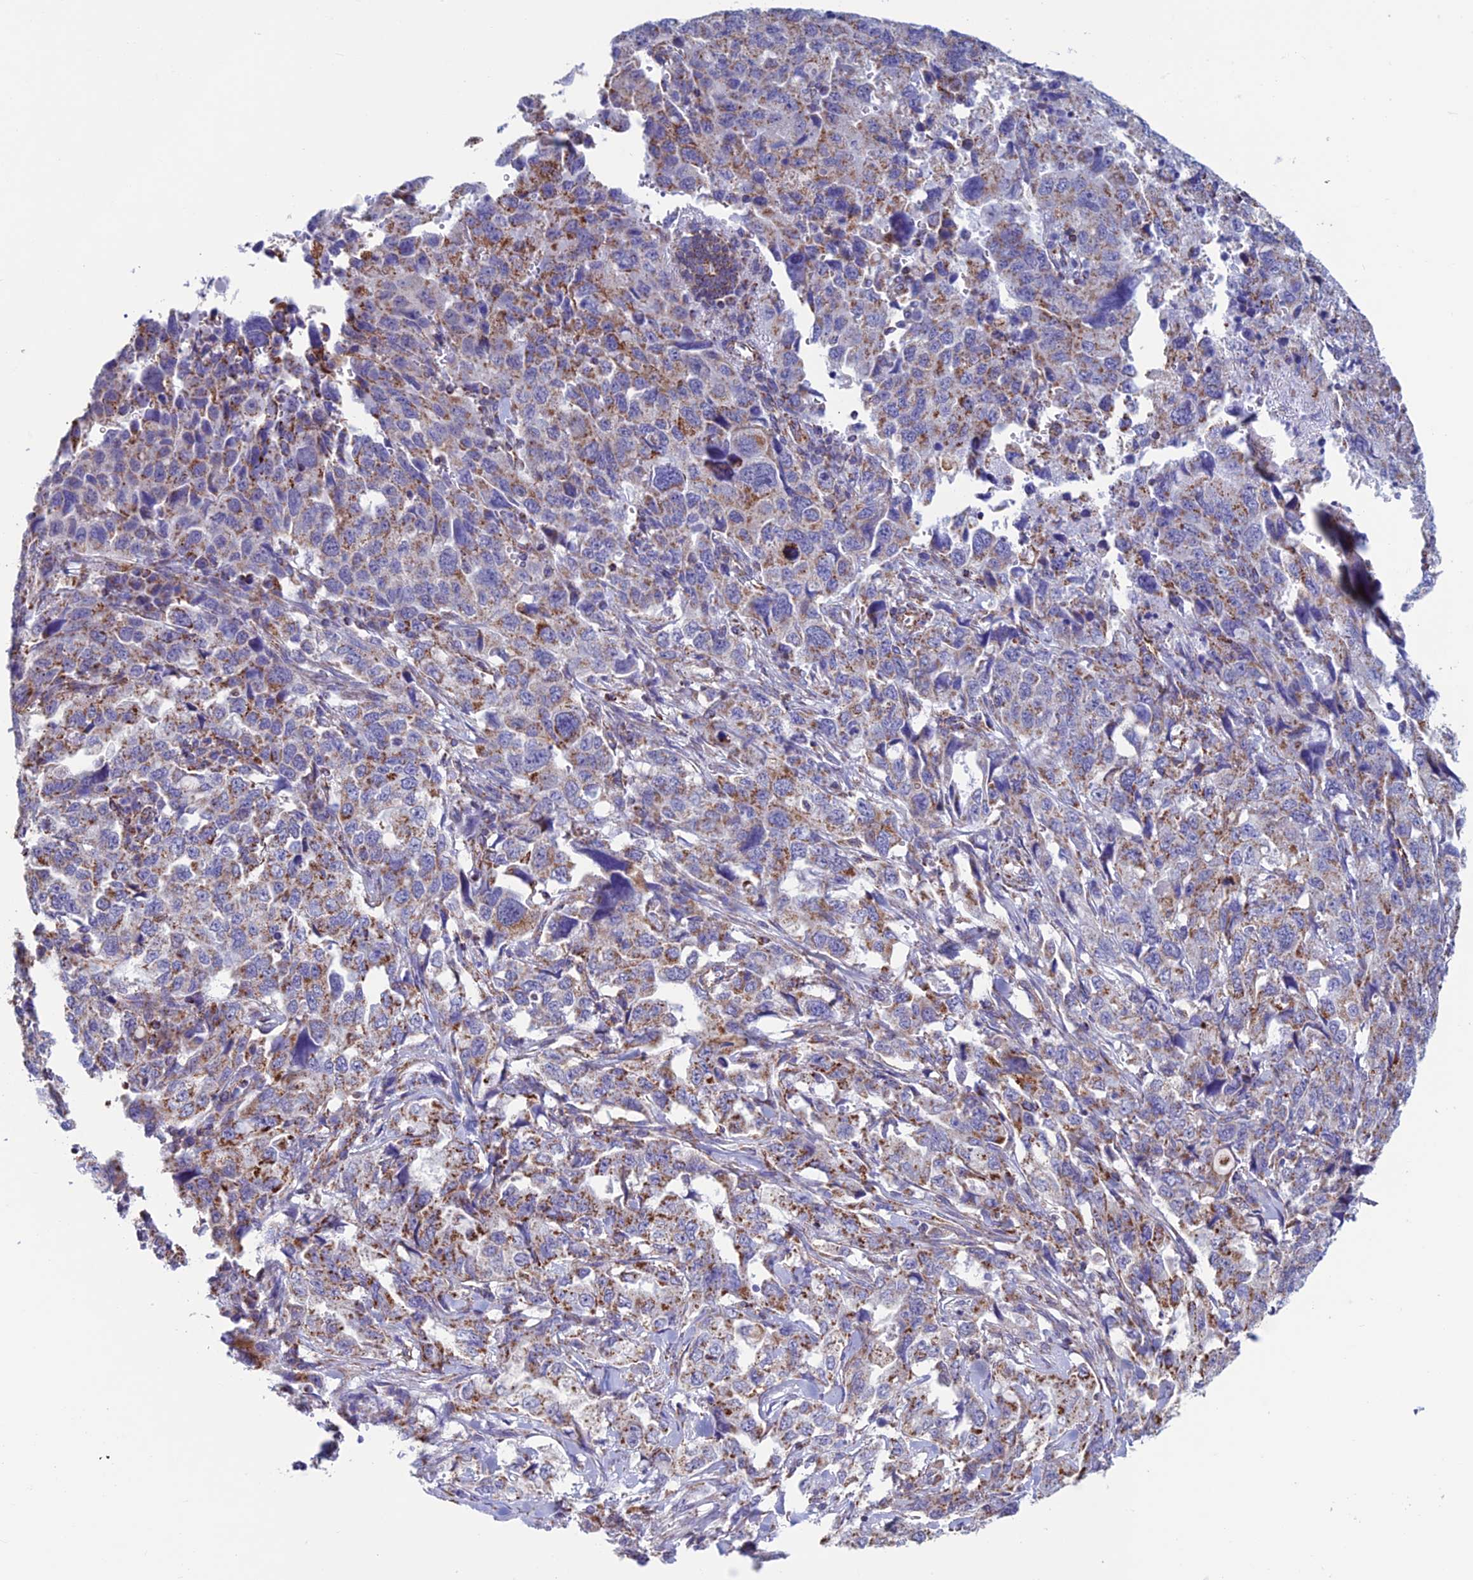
{"staining": {"intensity": "moderate", "quantity": ">75%", "location": "cytoplasmic/membranous"}, "tissue": "lung cancer", "cell_type": "Tumor cells", "image_type": "cancer", "snomed": [{"axis": "morphology", "description": "Adenocarcinoma, NOS"}, {"axis": "topography", "description": "Lung"}], "caption": "Protein staining demonstrates moderate cytoplasmic/membranous expression in approximately >75% of tumor cells in lung cancer (adenocarcinoma).", "gene": "ZNG1B", "patient": {"sex": "female", "age": 51}}